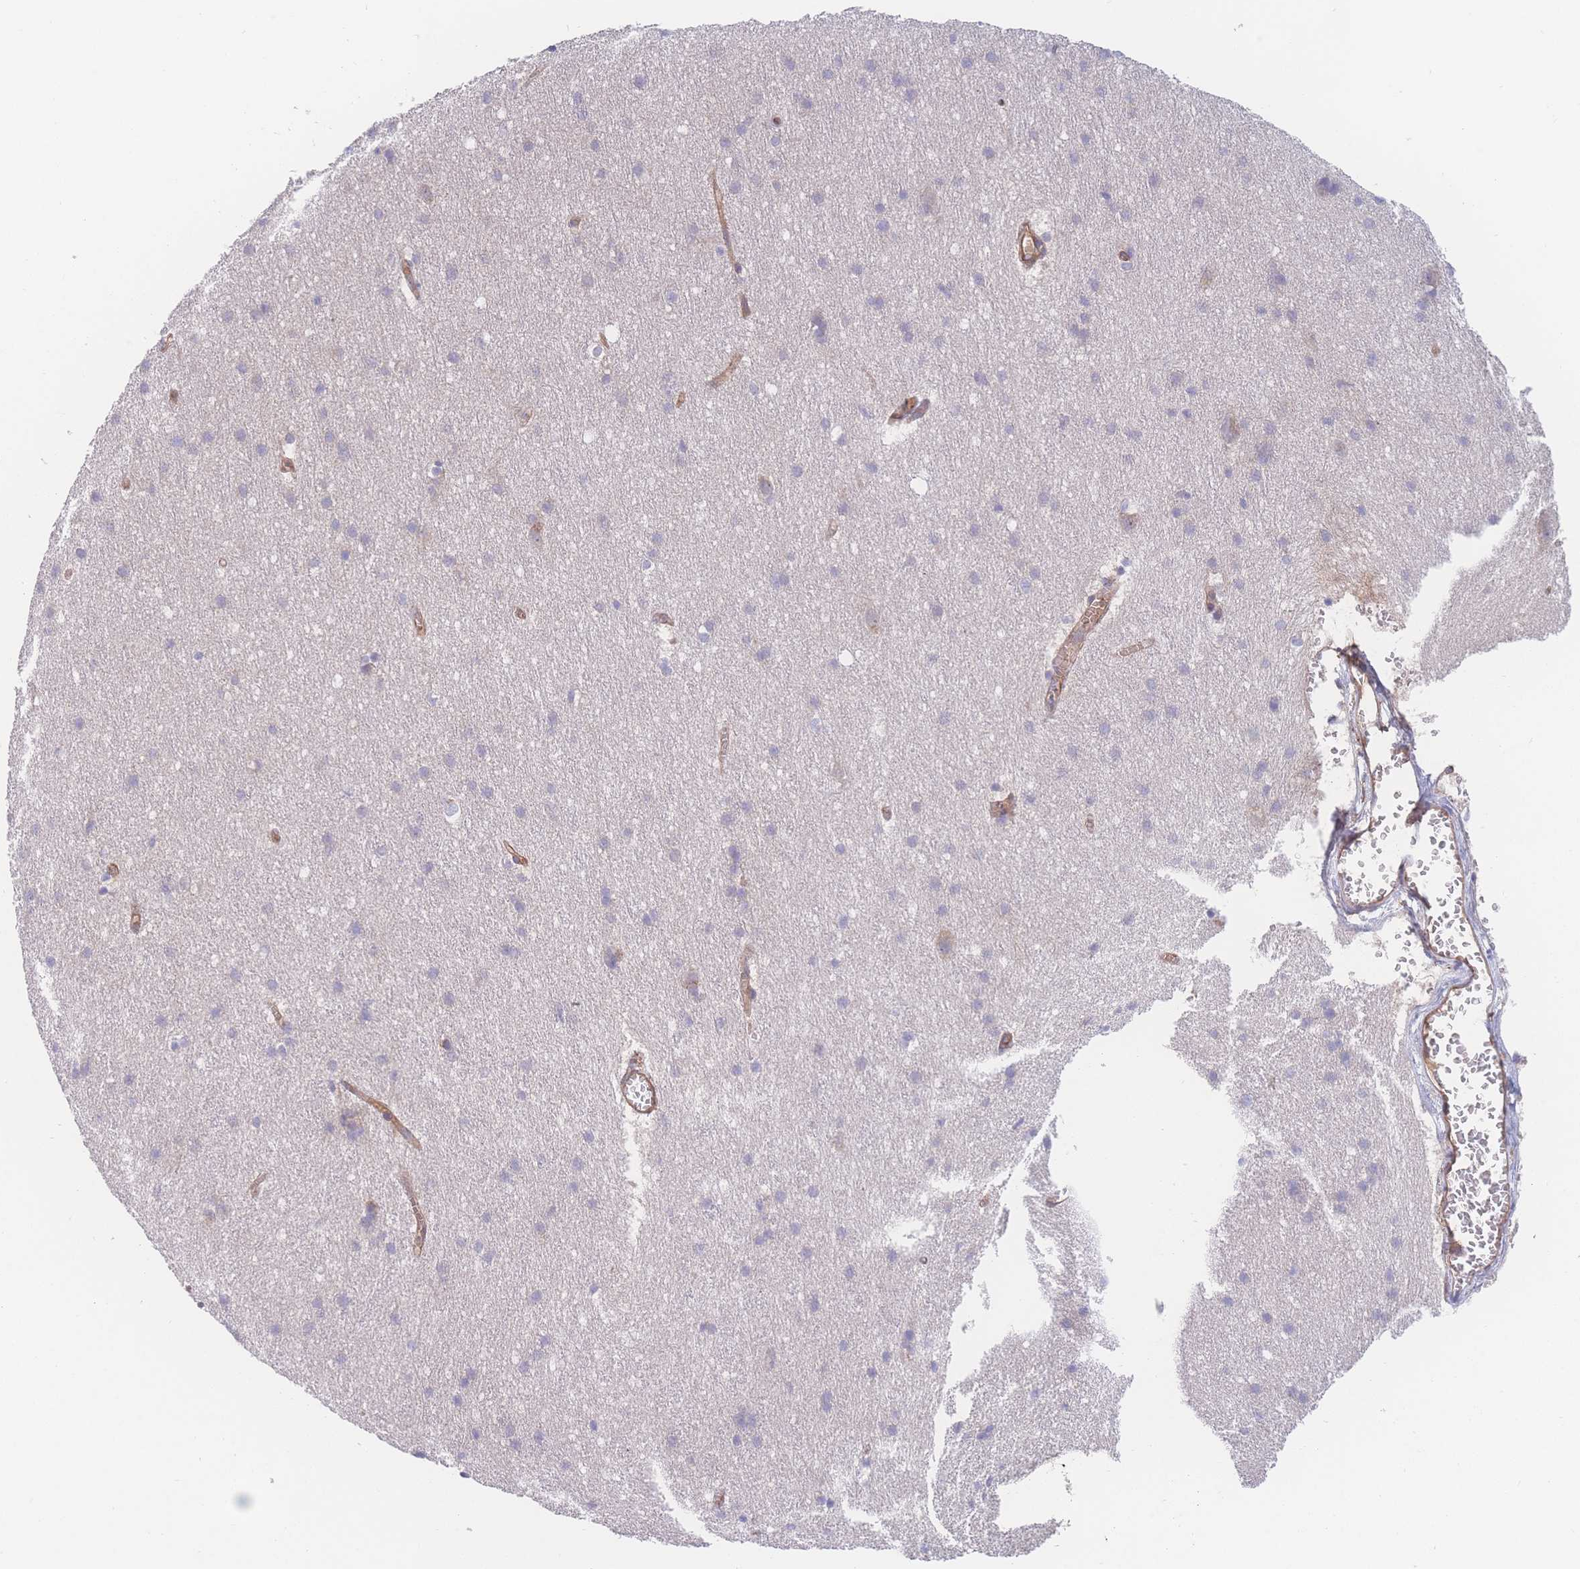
{"staining": {"intensity": "moderate", "quantity": ">75%", "location": "cytoplasmic/membranous"}, "tissue": "cerebral cortex", "cell_type": "Endothelial cells", "image_type": "normal", "snomed": [{"axis": "morphology", "description": "Normal tissue, NOS"}, {"axis": "topography", "description": "Cerebral cortex"}], "caption": "A high-resolution photomicrograph shows IHC staining of normal cerebral cortex, which demonstrates moderate cytoplasmic/membranous expression in approximately >75% of endothelial cells.", "gene": "CFAP97", "patient": {"sex": "male", "age": 54}}